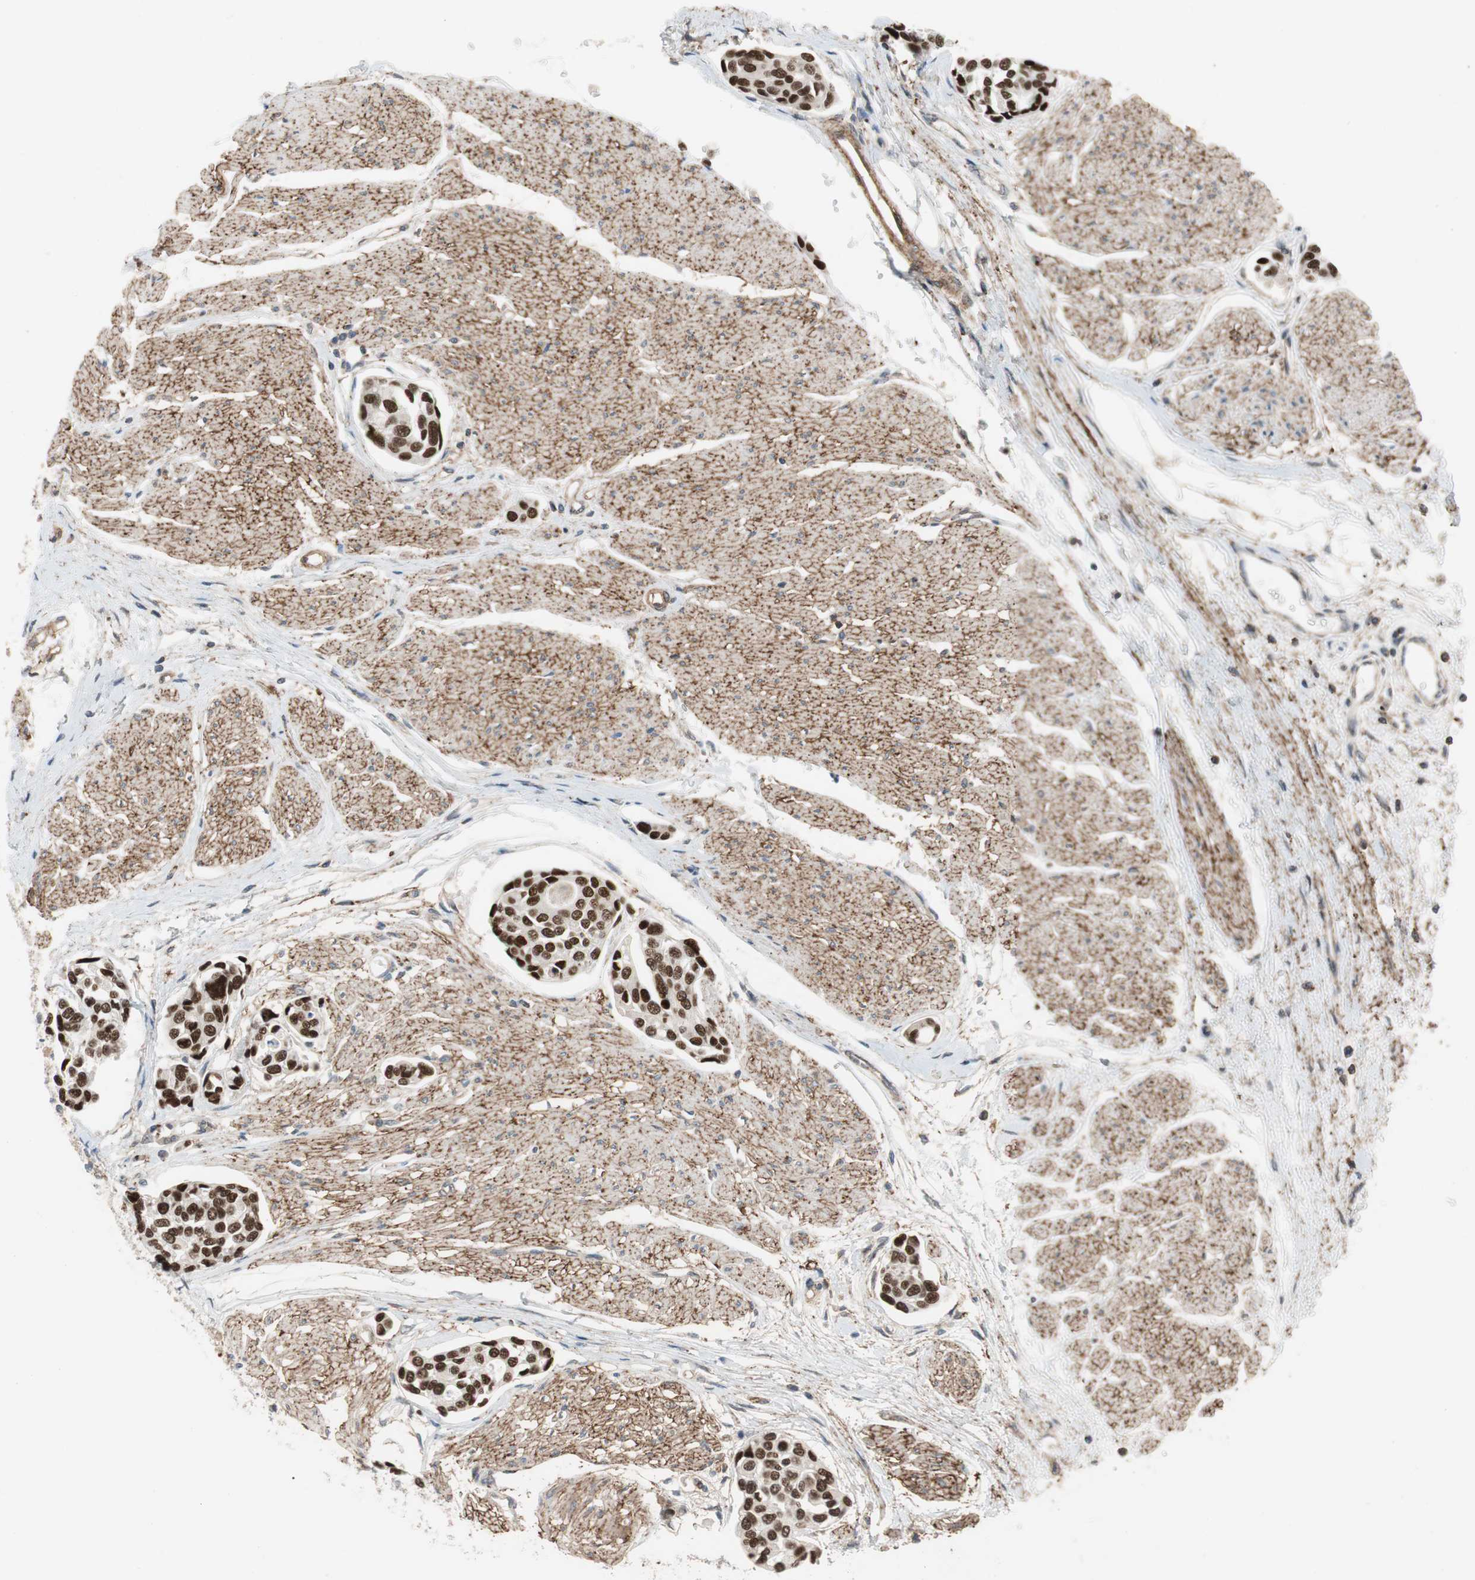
{"staining": {"intensity": "strong", "quantity": ">75%", "location": "nuclear"}, "tissue": "urothelial cancer", "cell_type": "Tumor cells", "image_type": "cancer", "snomed": [{"axis": "morphology", "description": "Urothelial carcinoma, High grade"}, {"axis": "topography", "description": "Urinary bladder"}], "caption": "Strong nuclear positivity for a protein is present in approximately >75% of tumor cells of urothelial cancer using IHC.", "gene": "GRHL1", "patient": {"sex": "male", "age": 78}}